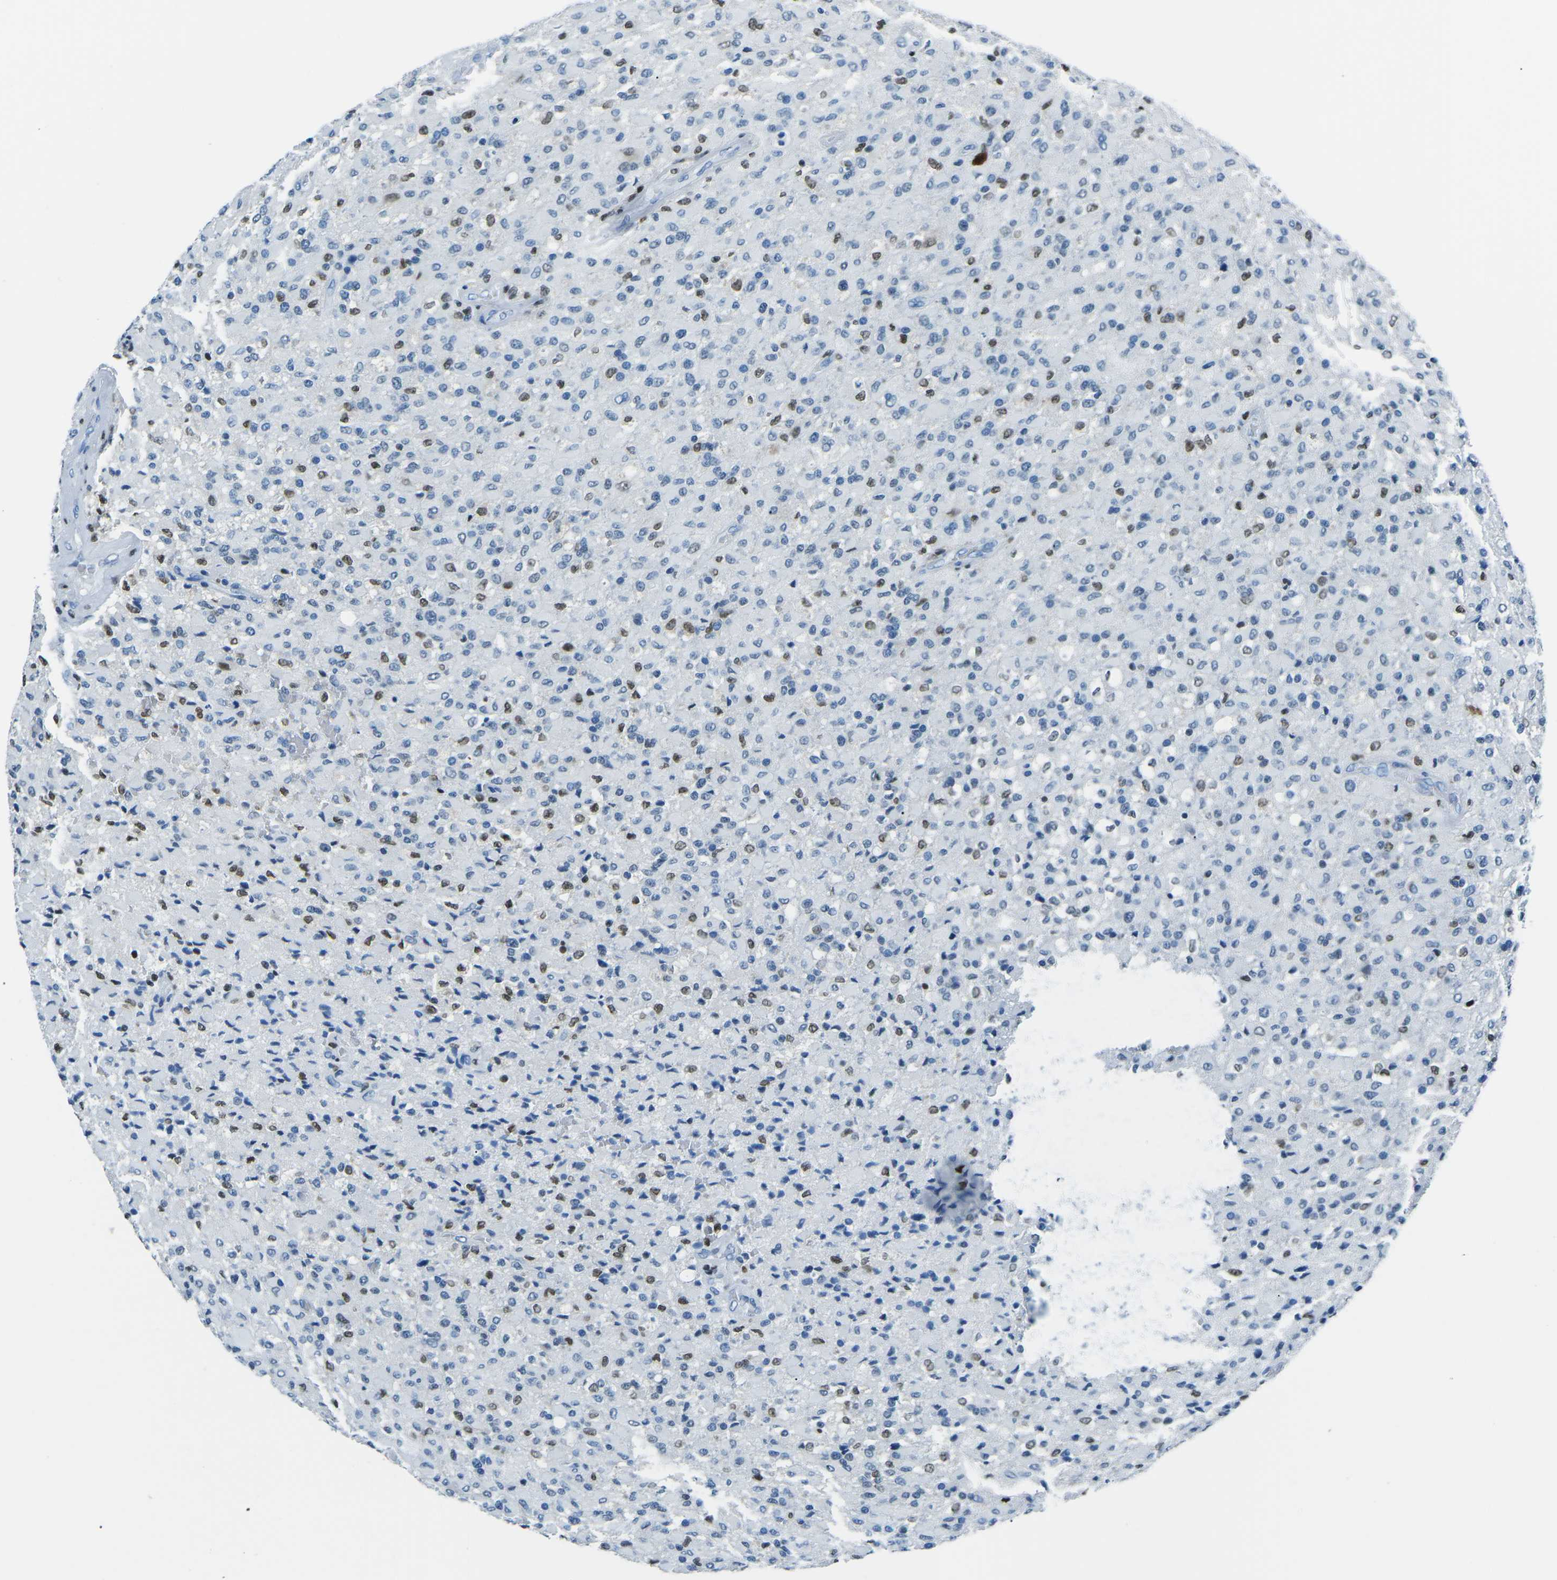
{"staining": {"intensity": "moderate", "quantity": "<25%", "location": "nuclear"}, "tissue": "glioma", "cell_type": "Tumor cells", "image_type": "cancer", "snomed": [{"axis": "morphology", "description": "Glioma, malignant, High grade"}, {"axis": "topography", "description": "Brain"}], "caption": "Immunohistochemical staining of human glioma reveals low levels of moderate nuclear expression in about <25% of tumor cells.", "gene": "CELF2", "patient": {"sex": "male", "age": 71}}